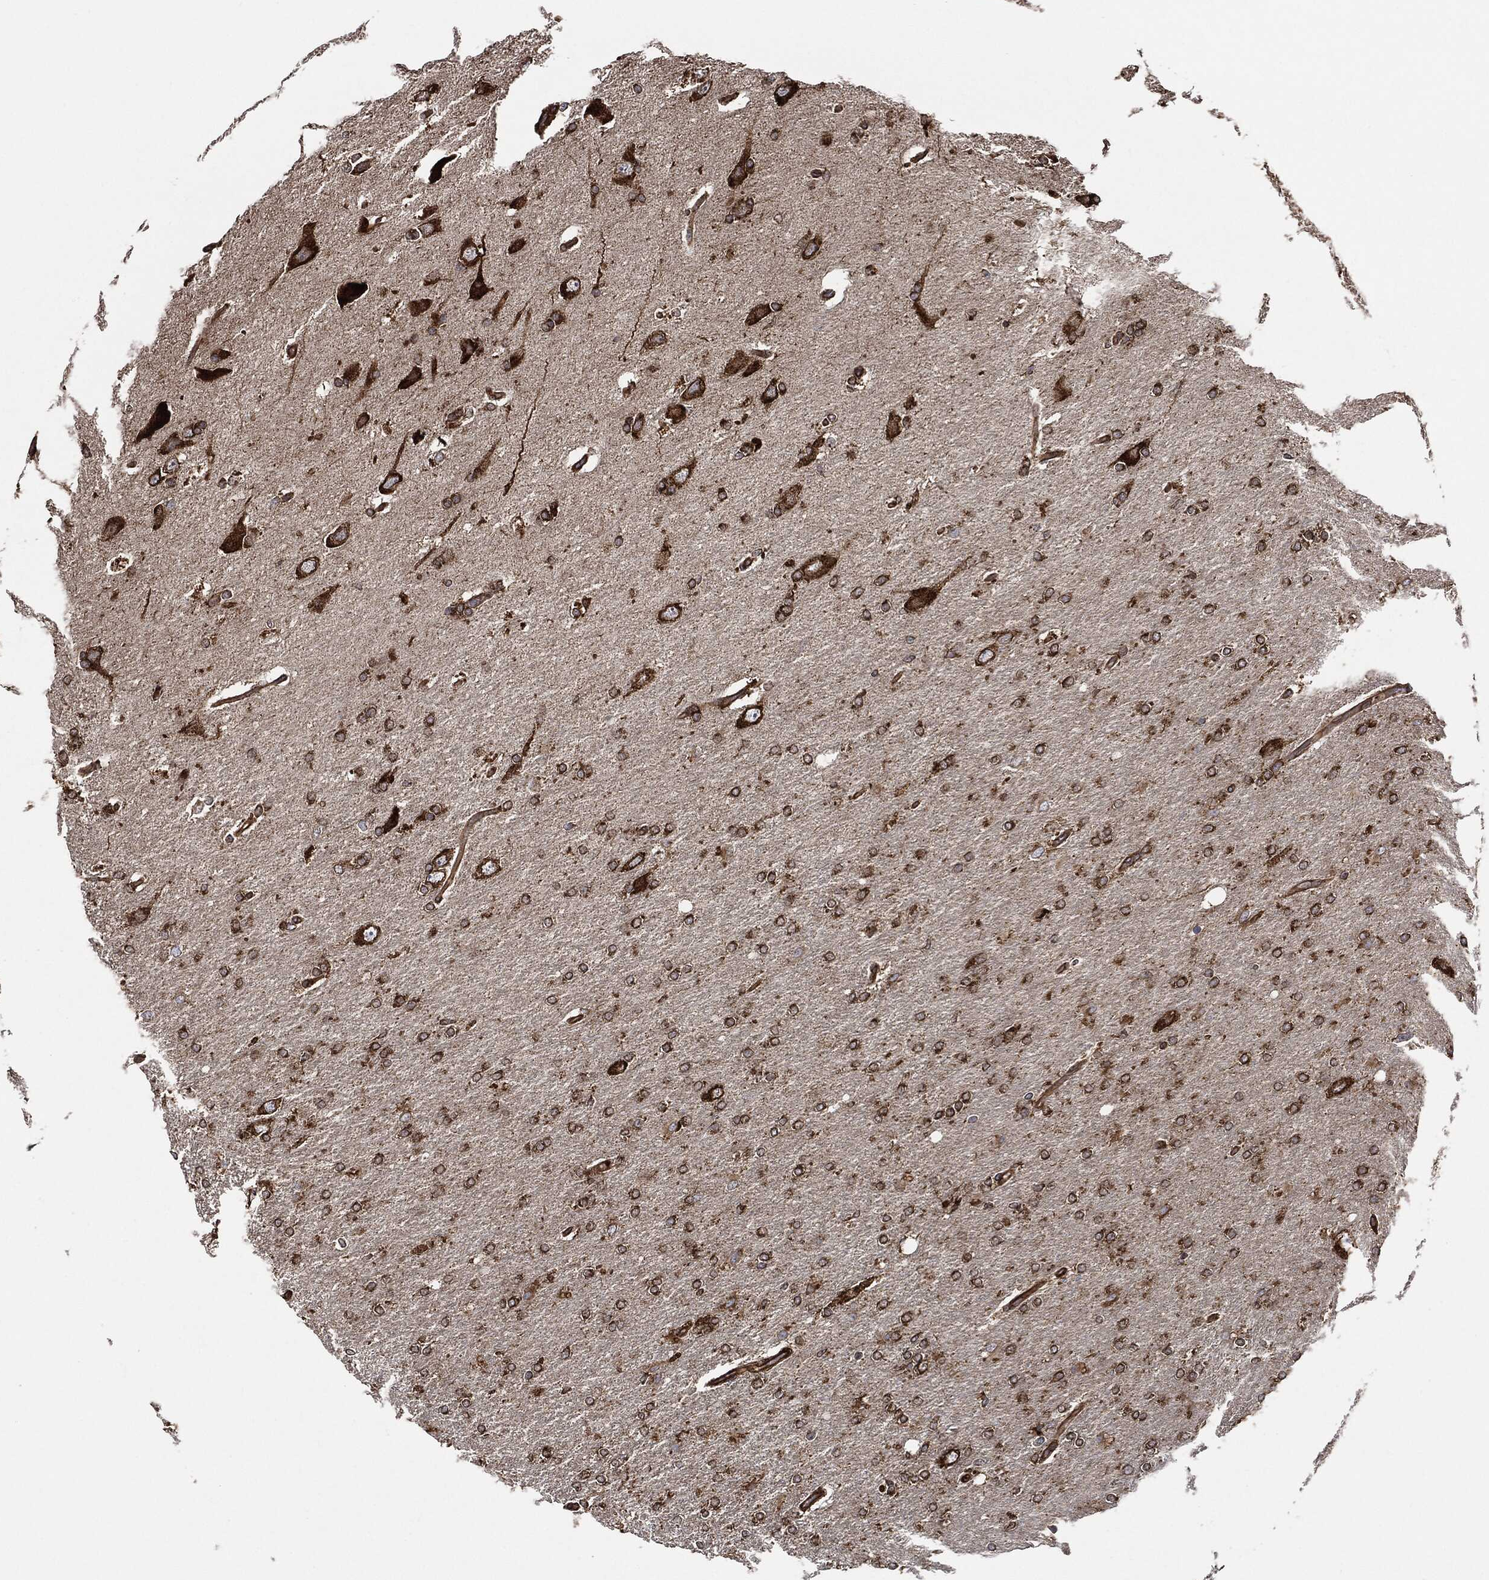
{"staining": {"intensity": "strong", "quantity": ">75%", "location": "cytoplasmic/membranous"}, "tissue": "glioma", "cell_type": "Tumor cells", "image_type": "cancer", "snomed": [{"axis": "morphology", "description": "Glioma, malignant, High grade"}, {"axis": "topography", "description": "Cerebral cortex"}], "caption": "This is an image of IHC staining of glioma, which shows strong positivity in the cytoplasmic/membranous of tumor cells.", "gene": "AMFR", "patient": {"sex": "male", "age": 70}}